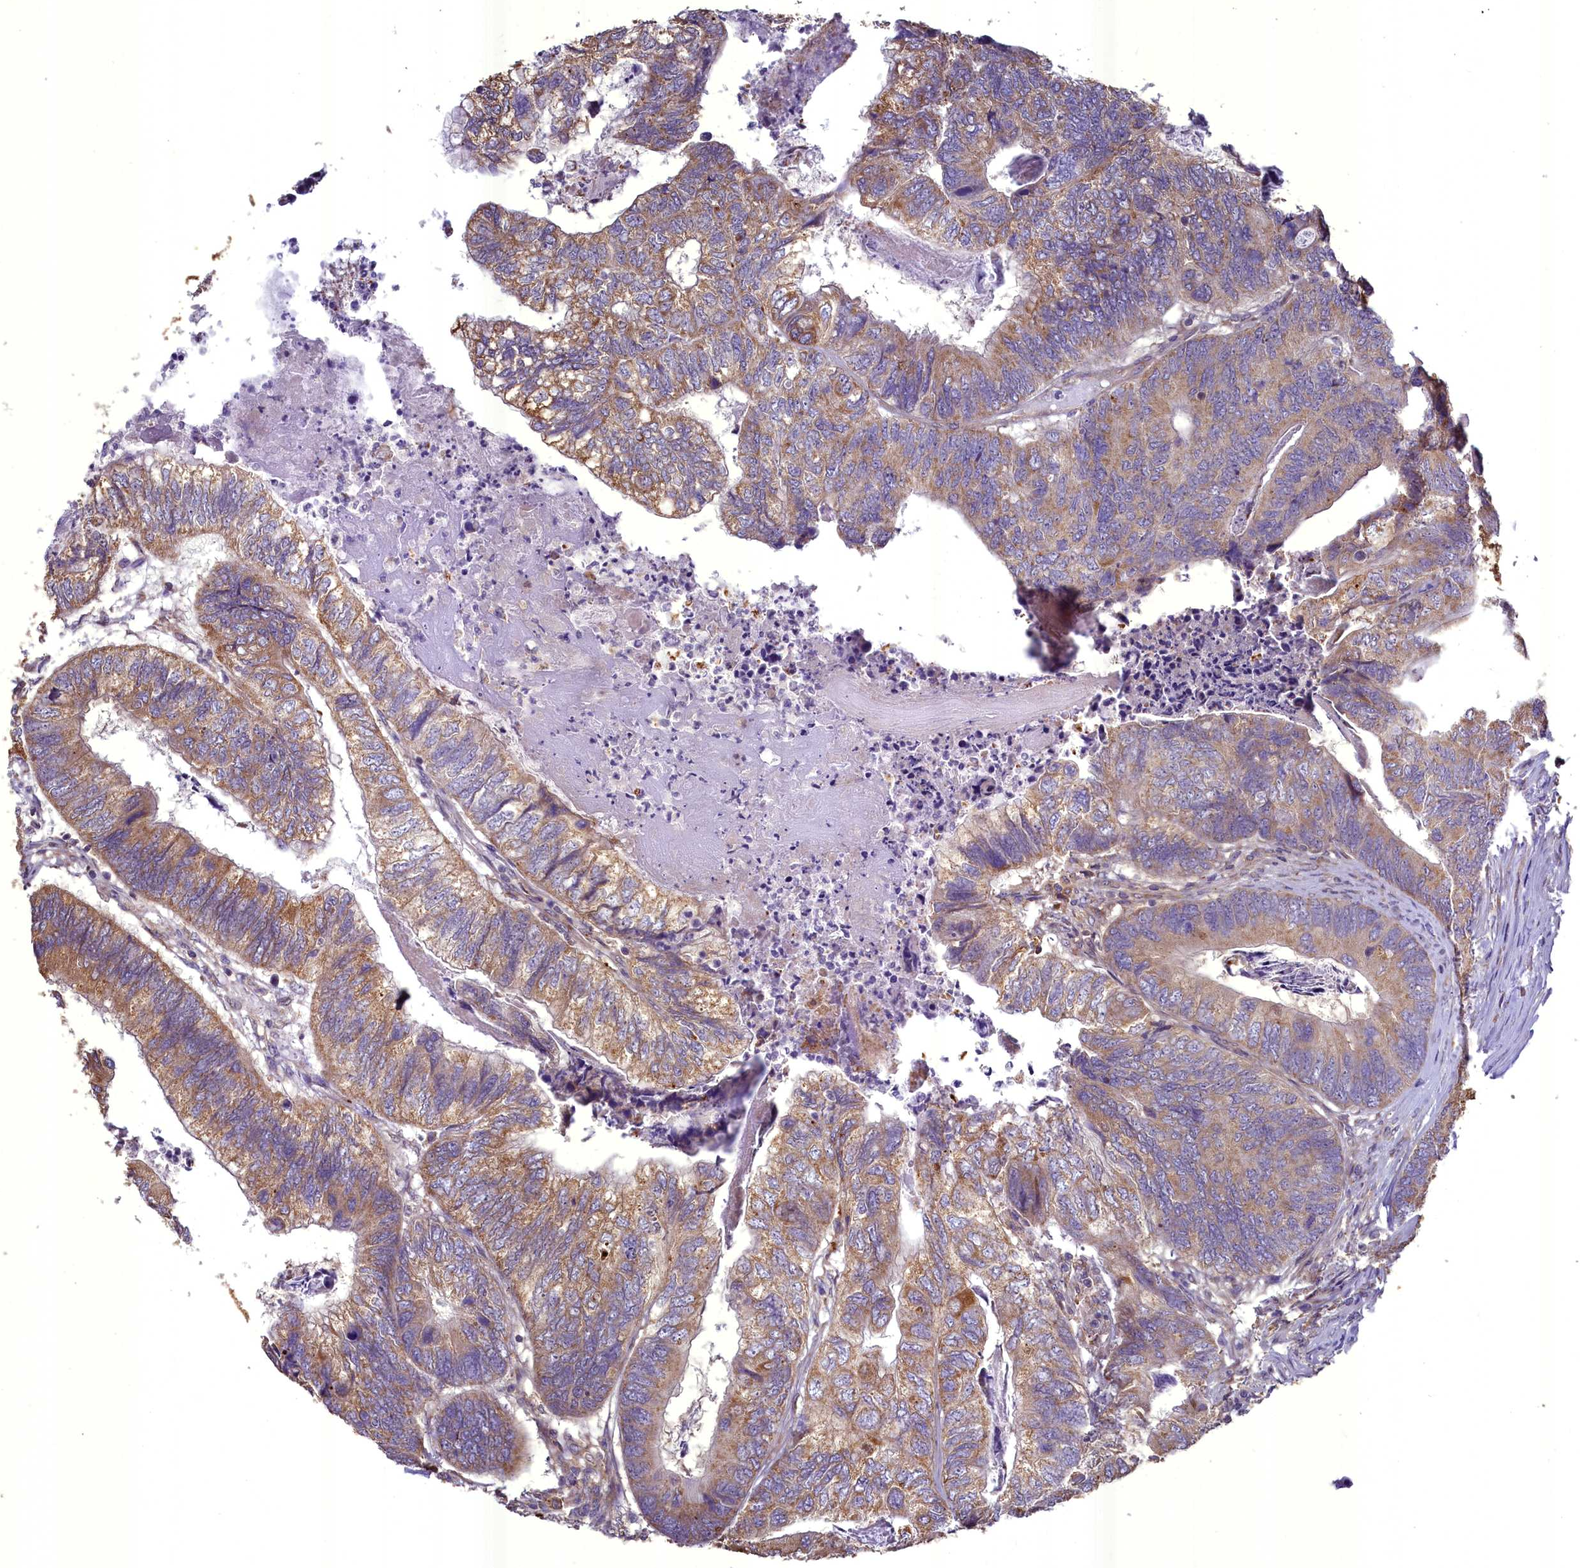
{"staining": {"intensity": "moderate", "quantity": "25%-75%", "location": "cytoplasmic/membranous"}, "tissue": "colorectal cancer", "cell_type": "Tumor cells", "image_type": "cancer", "snomed": [{"axis": "morphology", "description": "Adenocarcinoma, NOS"}, {"axis": "topography", "description": "Colon"}], "caption": "IHC photomicrograph of human colorectal cancer stained for a protein (brown), which shows medium levels of moderate cytoplasmic/membranous expression in about 25%-75% of tumor cells.", "gene": "ACAD8", "patient": {"sex": "female", "age": 67}}